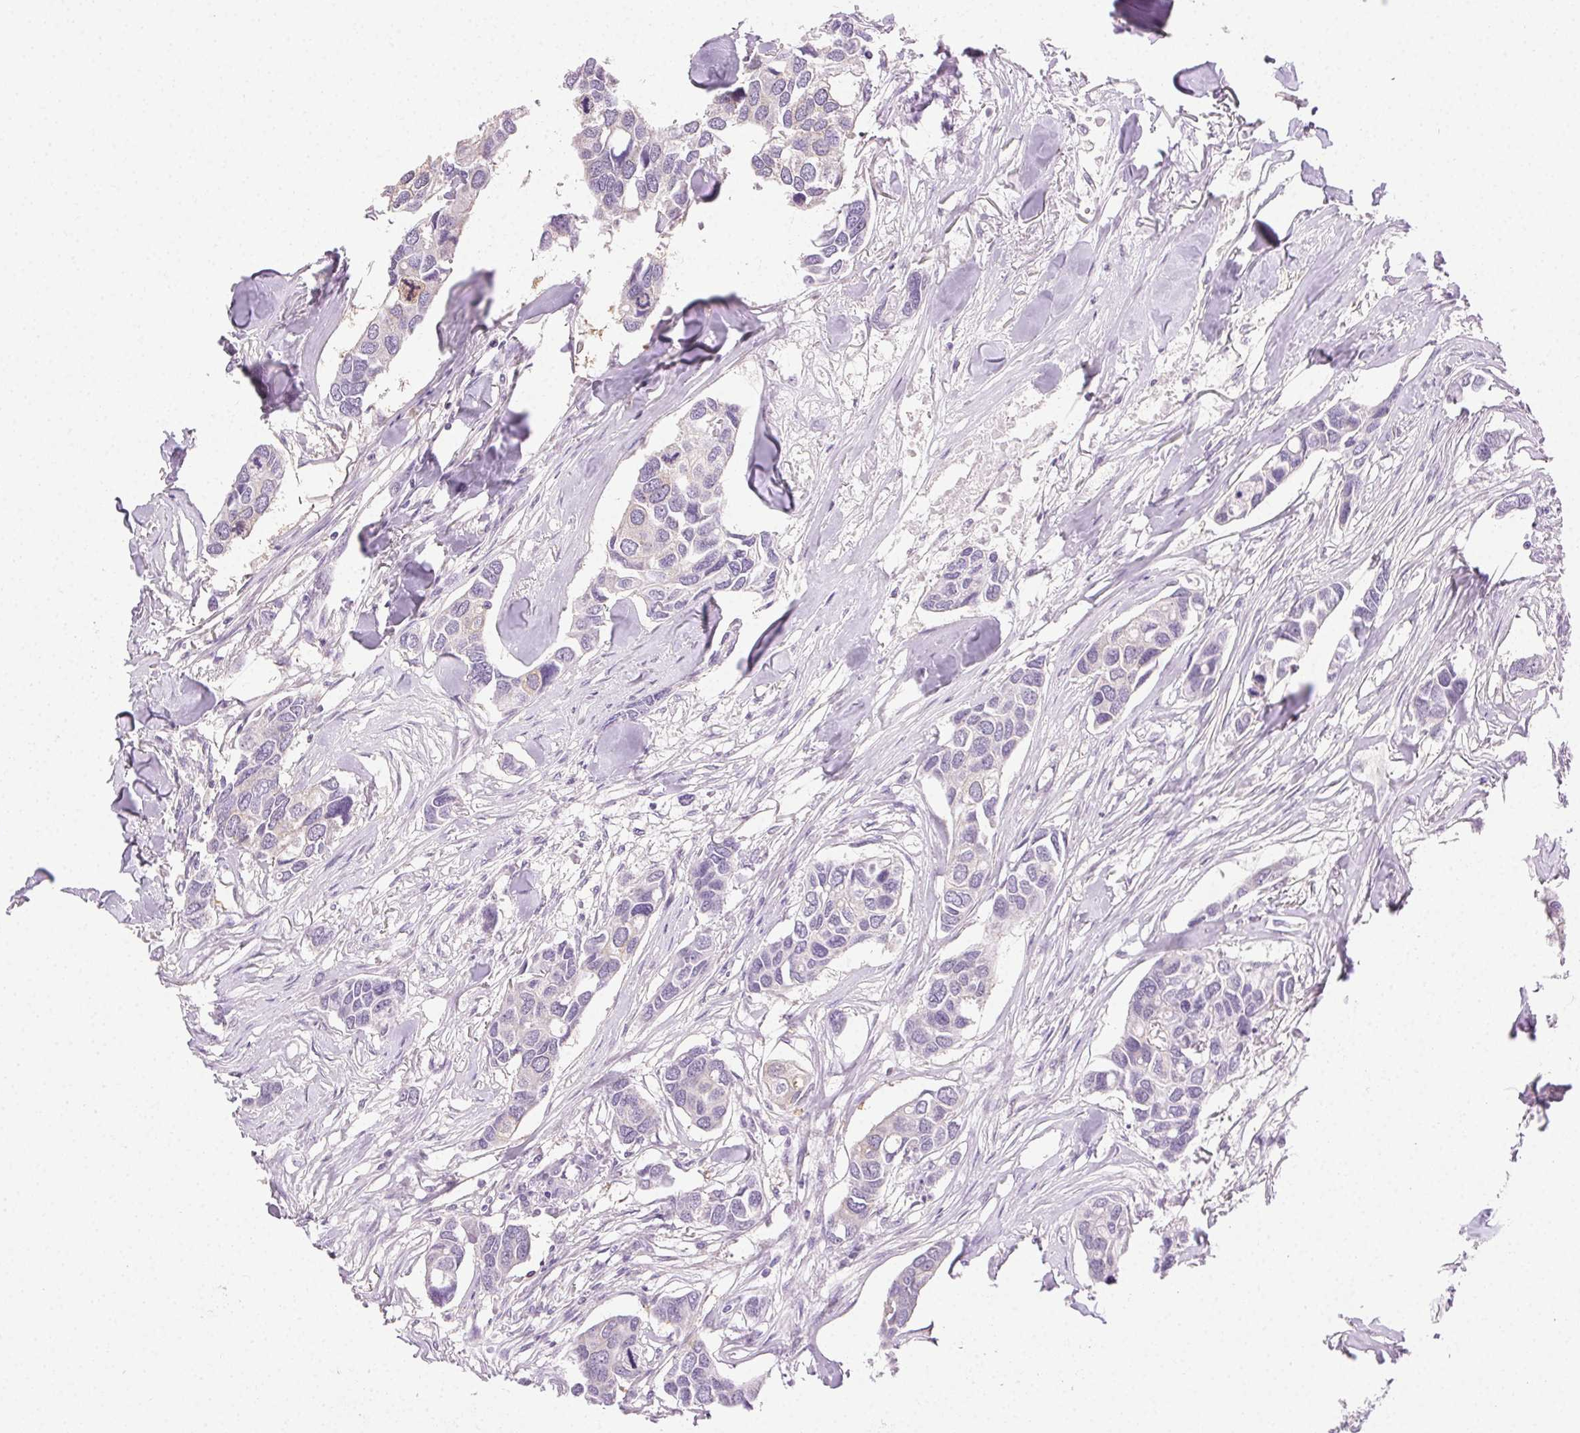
{"staining": {"intensity": "negative", "quantity": "none", "location": "none"}, "tissue": "breast cancer", "cell_type": "Tumor cells", "image_type": "cancer", "snomed": [{"axis": "morphology", "description": "Duct carcinoma"}, {"axis": "topography", "description": "Breast"}], "caption": "Immunohistochemistry histopathology image of neoplastic tissue: human infiltrating ductal carcinoma (breast) stained with DAB exhibits no significant protein staining in tumor cells. (Stains: DAB immunohistochemistry (IHC) with hematoxylin counter stain, Microscopy: brightfield microscopy at high magnification).", "gene": "AKAP5", "patient": {"sex": "female", "age": 83}}